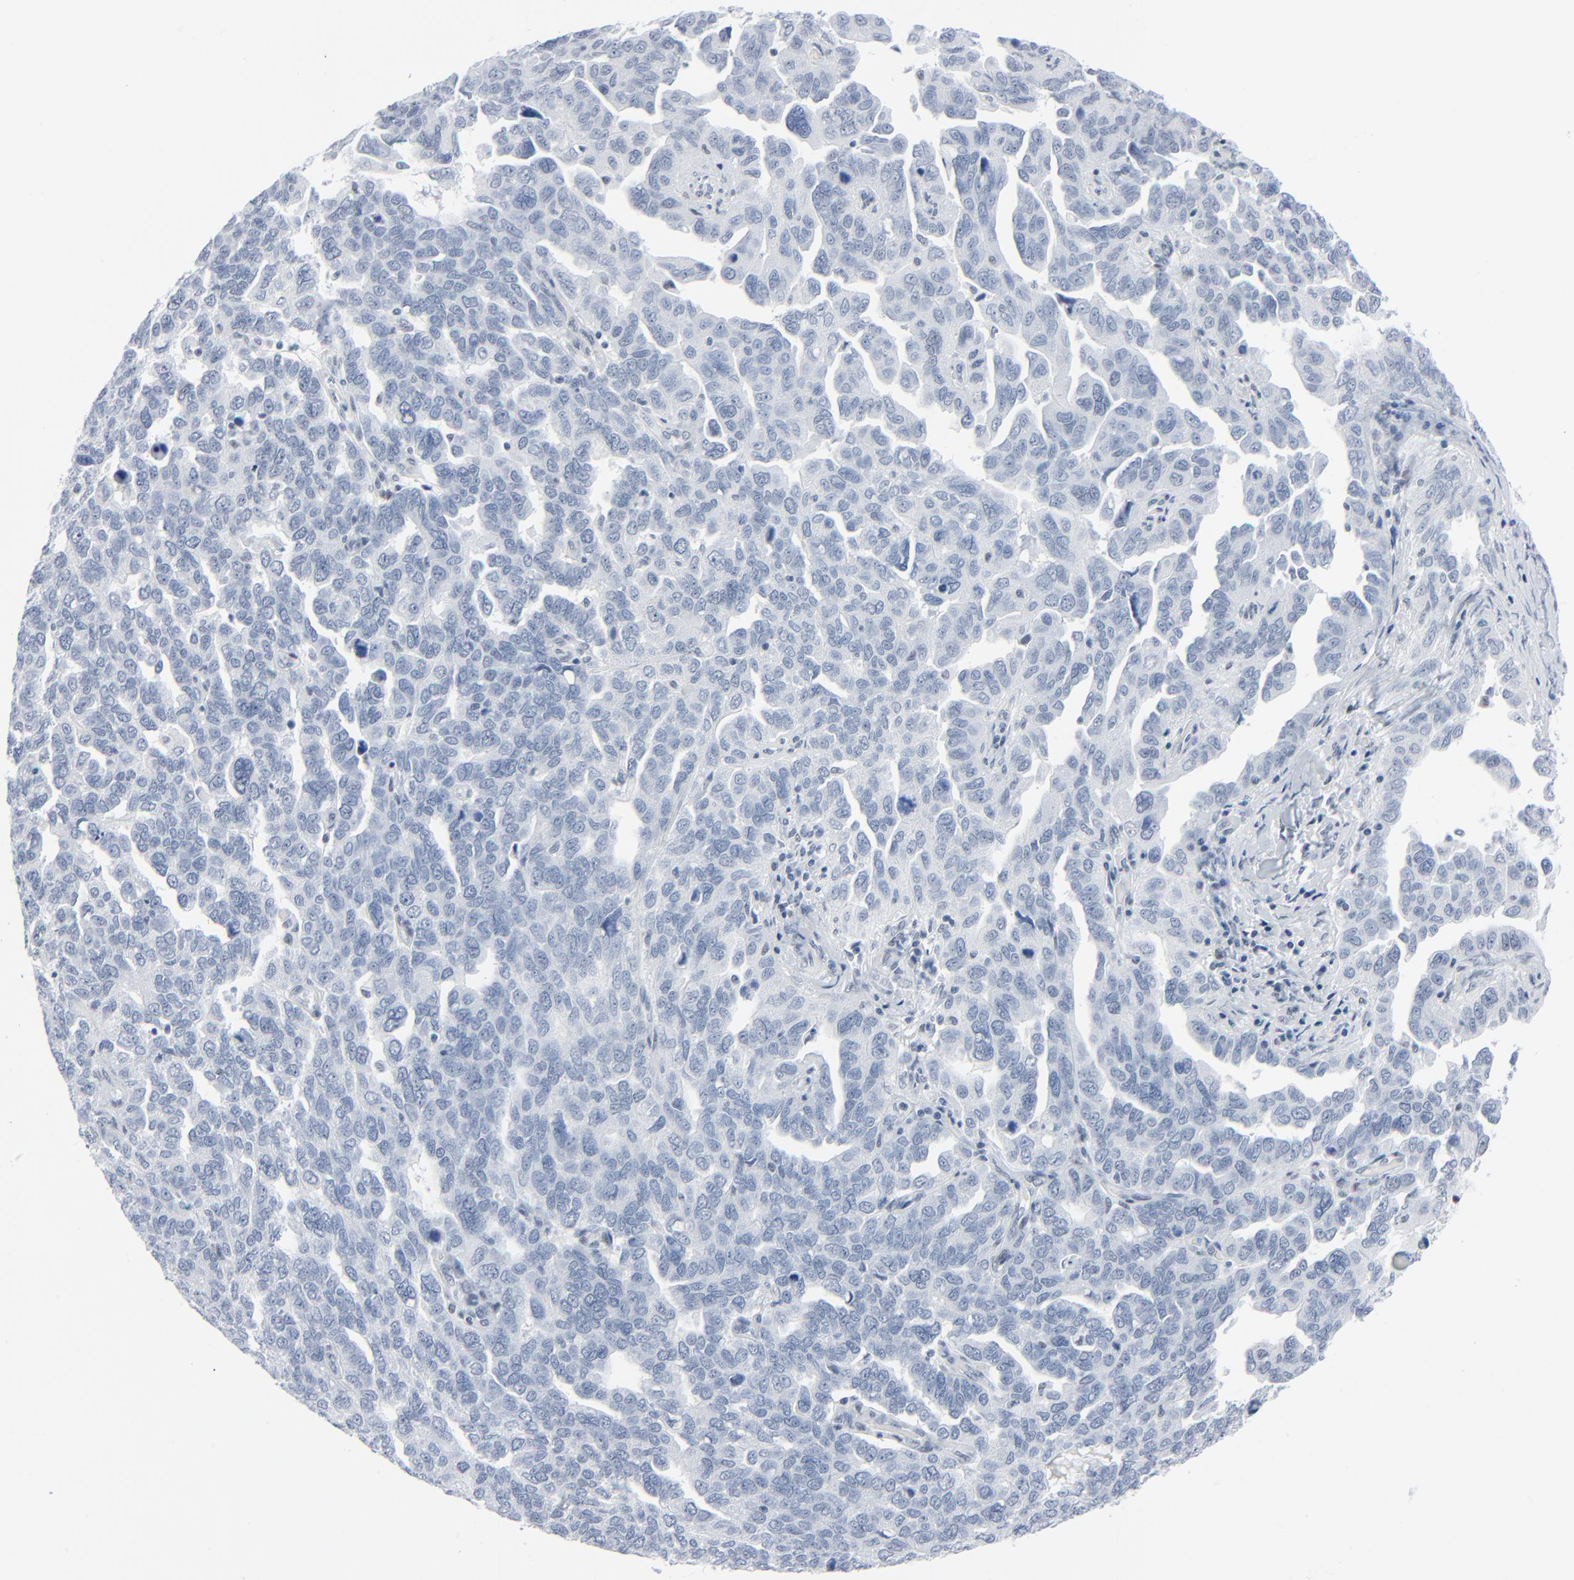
{"staining": {"intensity": "negative", "quantity": "none", "location": "none"}, "tissue": "ovarian cancer", "cell_type": "Tumor cells", "image_type": "cancer", "snomed": [{"axis": "morphology", "description": "Cystadenocarcinoma, serous, NOS"}, {"axis": "topography", "description": "Ovary"}], "caption": "Immunohistochemistry (IHC) photomicrograph of human ovarian cancer stained for a protein (brown), which reveals no positivity in tumor cells.", "gene": "SIRT1", "patient": {"sex": "female", "age": 64}}